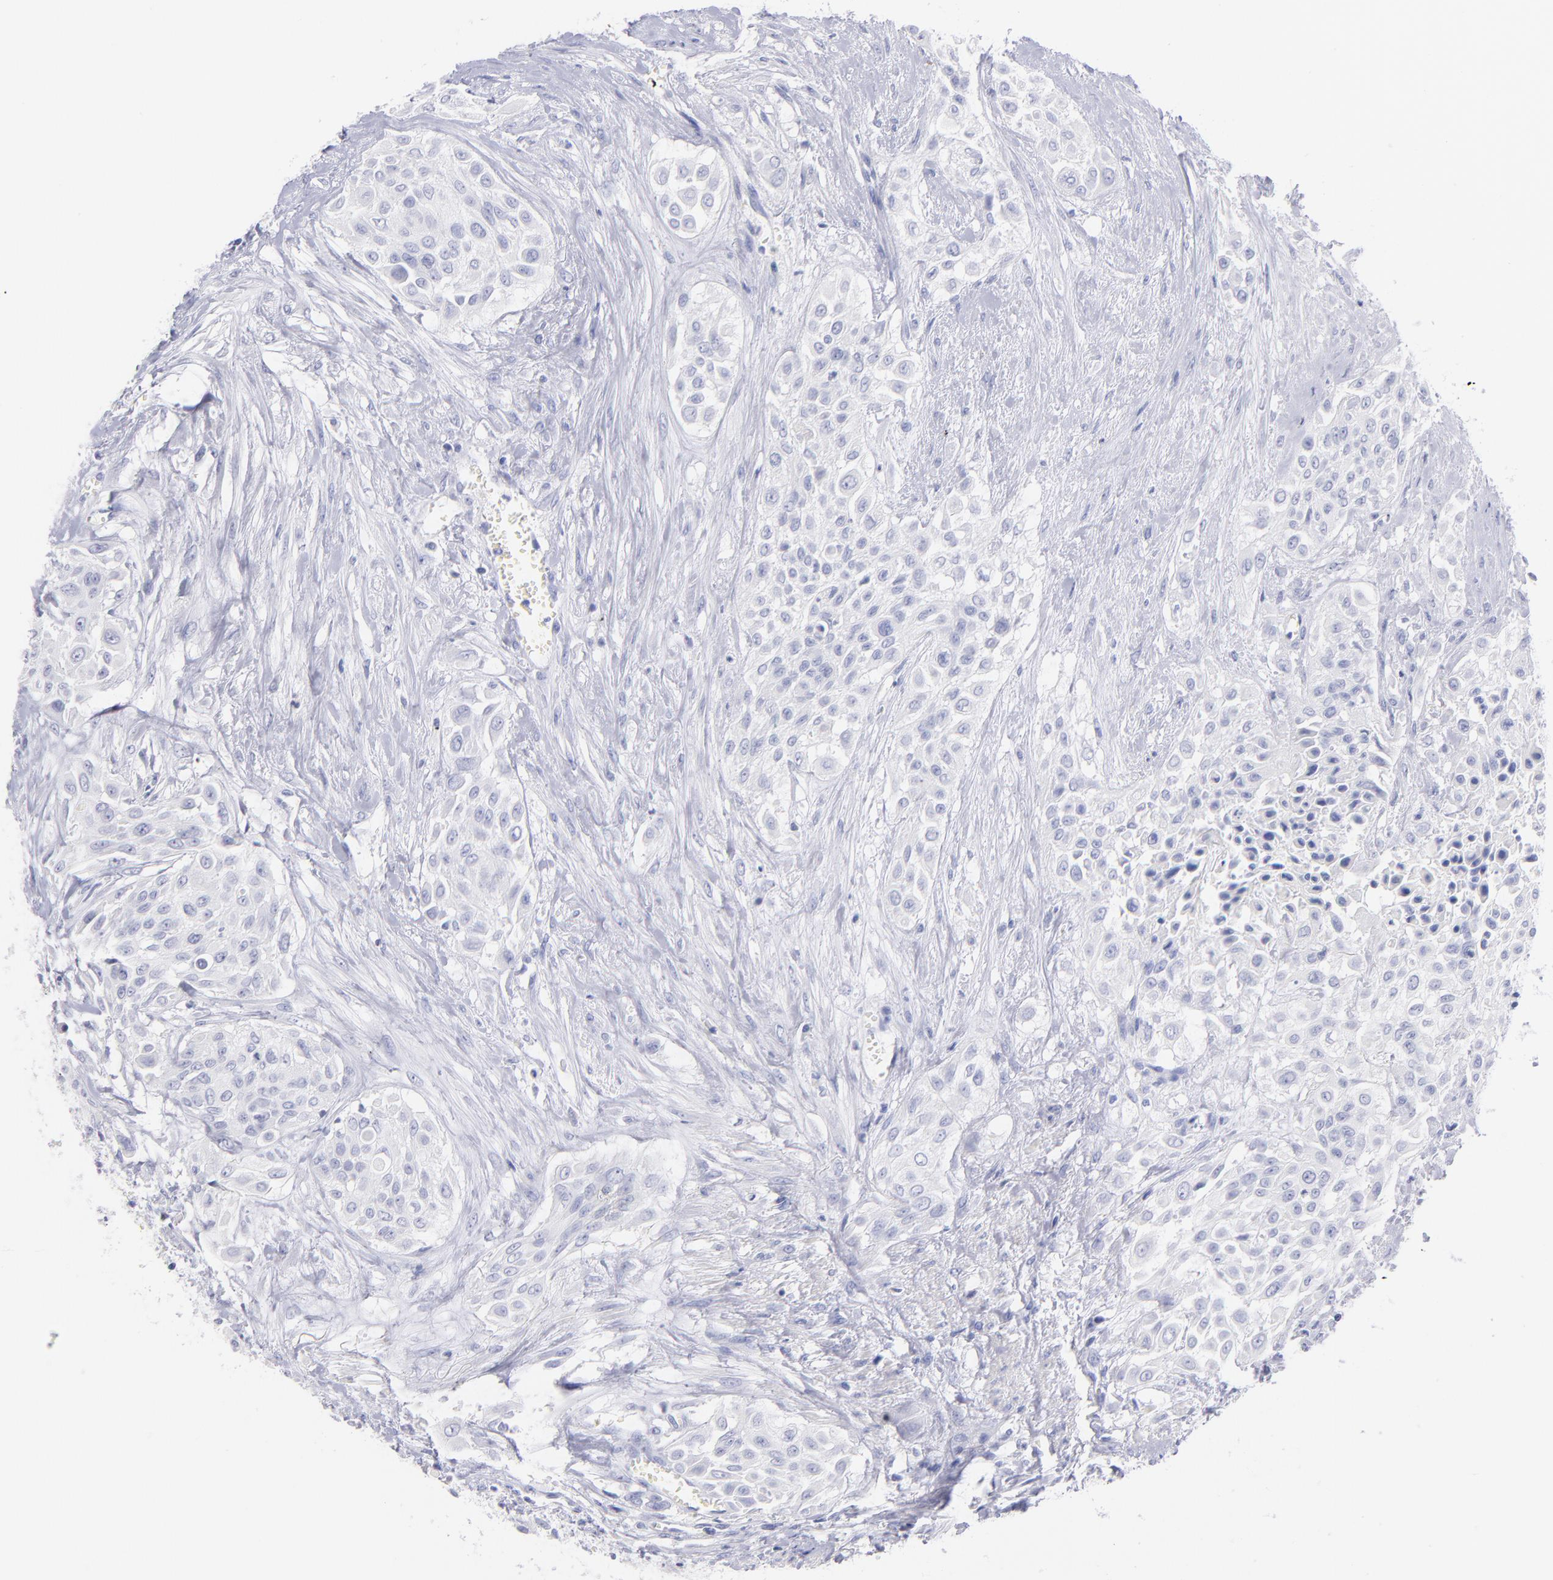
{"staining": {"intensity": "negative", "quantity": "none", "location": "none"}, "tissue": "urothelial cancer", "cell_type": "Tumor cells", "image_type": "cancer", "snomed": [{"axis": "morphology", "description": "Urothelial carcinoma, High grade"}, {"axis": "topography", "description": "Urinary bladder"}], "caption": "Urothelial cancer was stained to show a protein in brown. There is no significant positivity in tumor cells. (DAB (3,3'-diaminobenzidine) immunohistochemistry with hematoxylin counter stain).", "gene": "SCGN", "patient": {"sex": "male", "age": 57}}